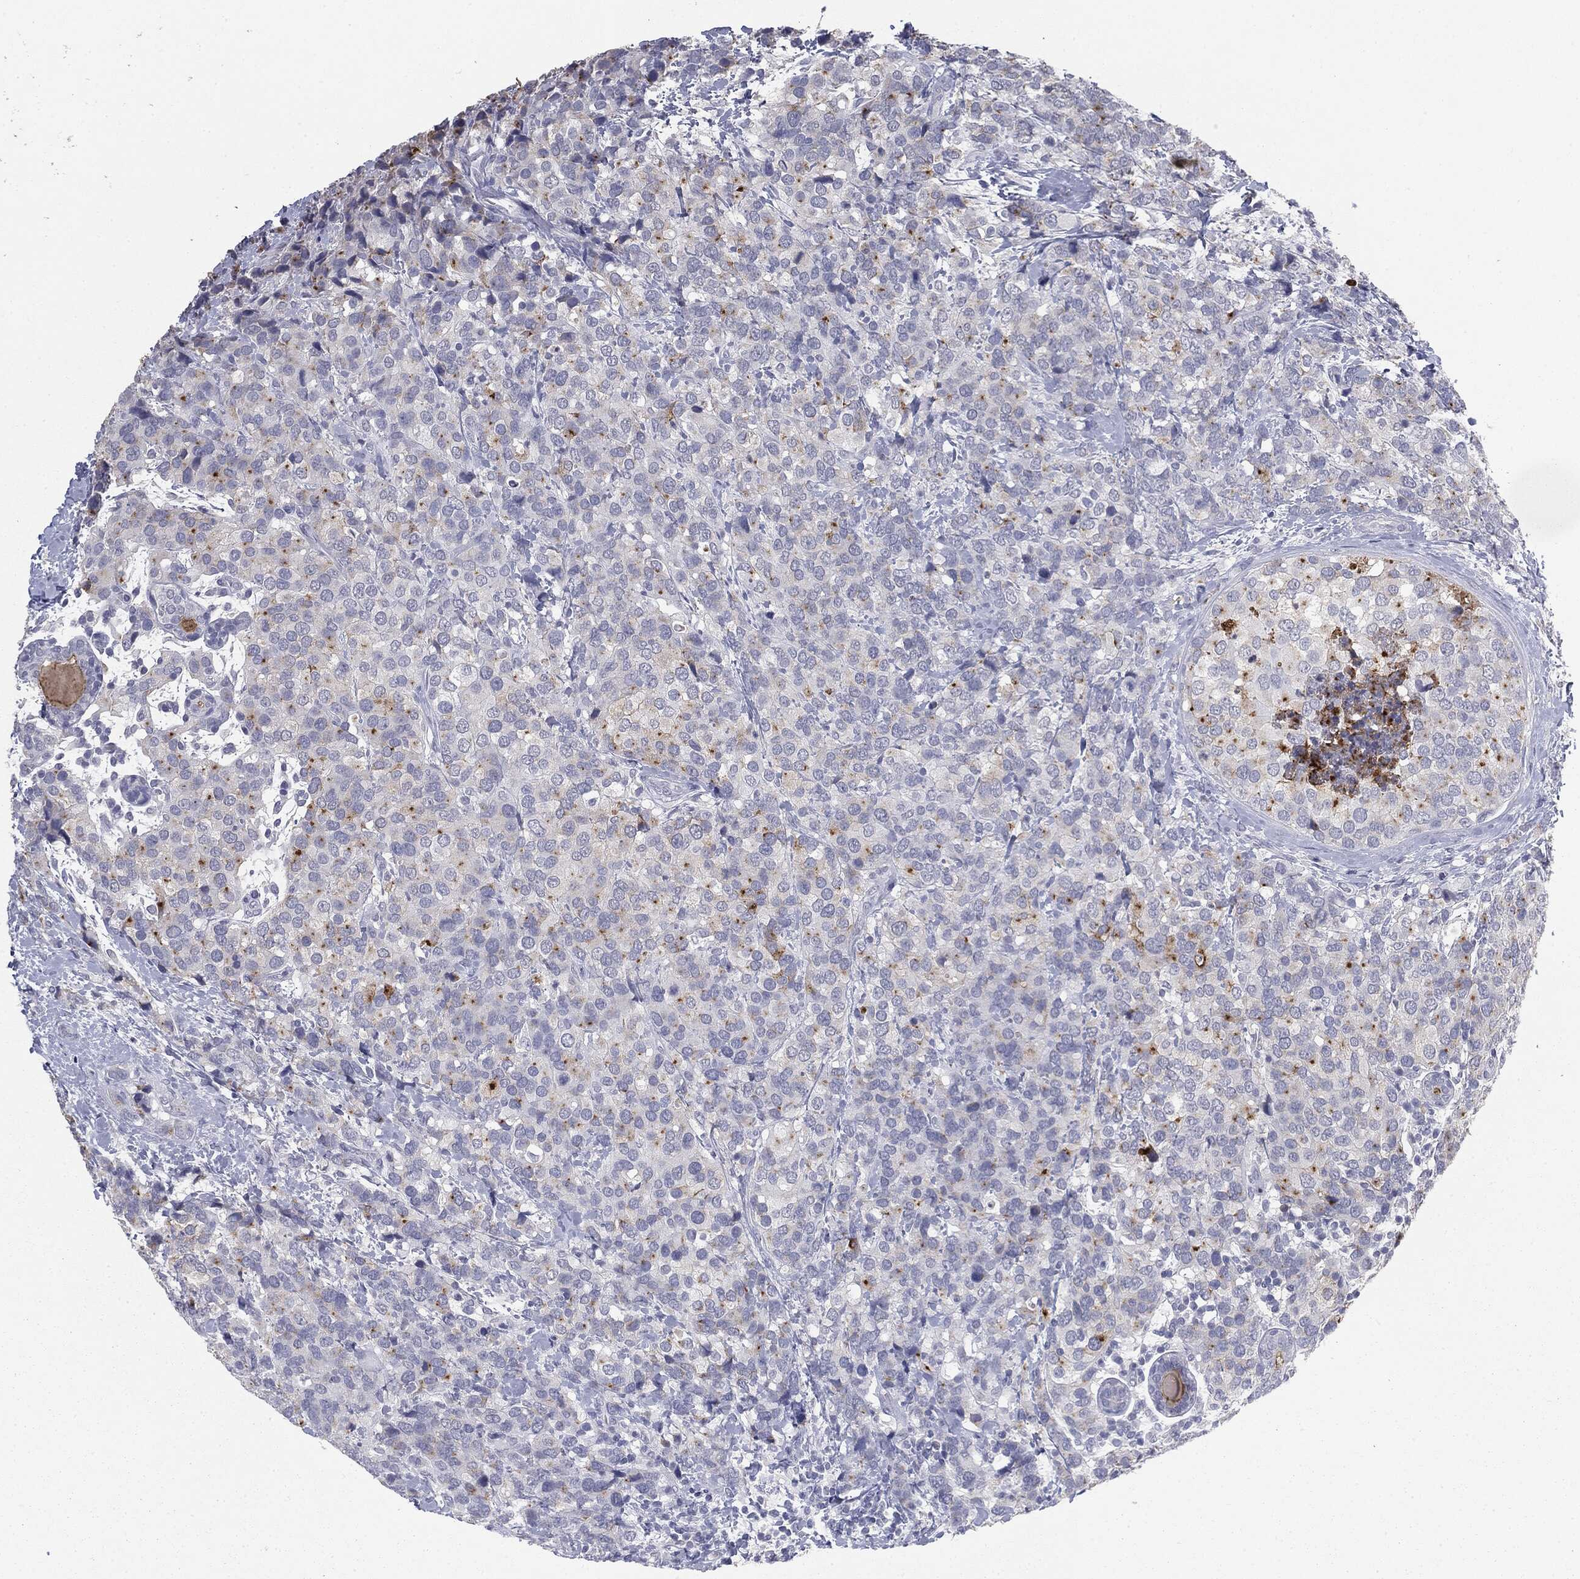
{"staining": {"intensity": "negative", "quantity": "none", "location": "none"}, "tissue": "breast cancer", "cell_type": "Tumor cells", "image_type": "cancer", "snomed": [{"axis": "morphology", "description": "Lobular carcinoma"}, {"axis": "topography", "description": "Breast"}], "caption": "A high-resolution micrograph shows IHC staining of breast cancer (lobular carcinoma), which exhibits no significant staining in tumor cells.", "gene": "MUC1", "patient": {"sex": "female", "age": 59}}